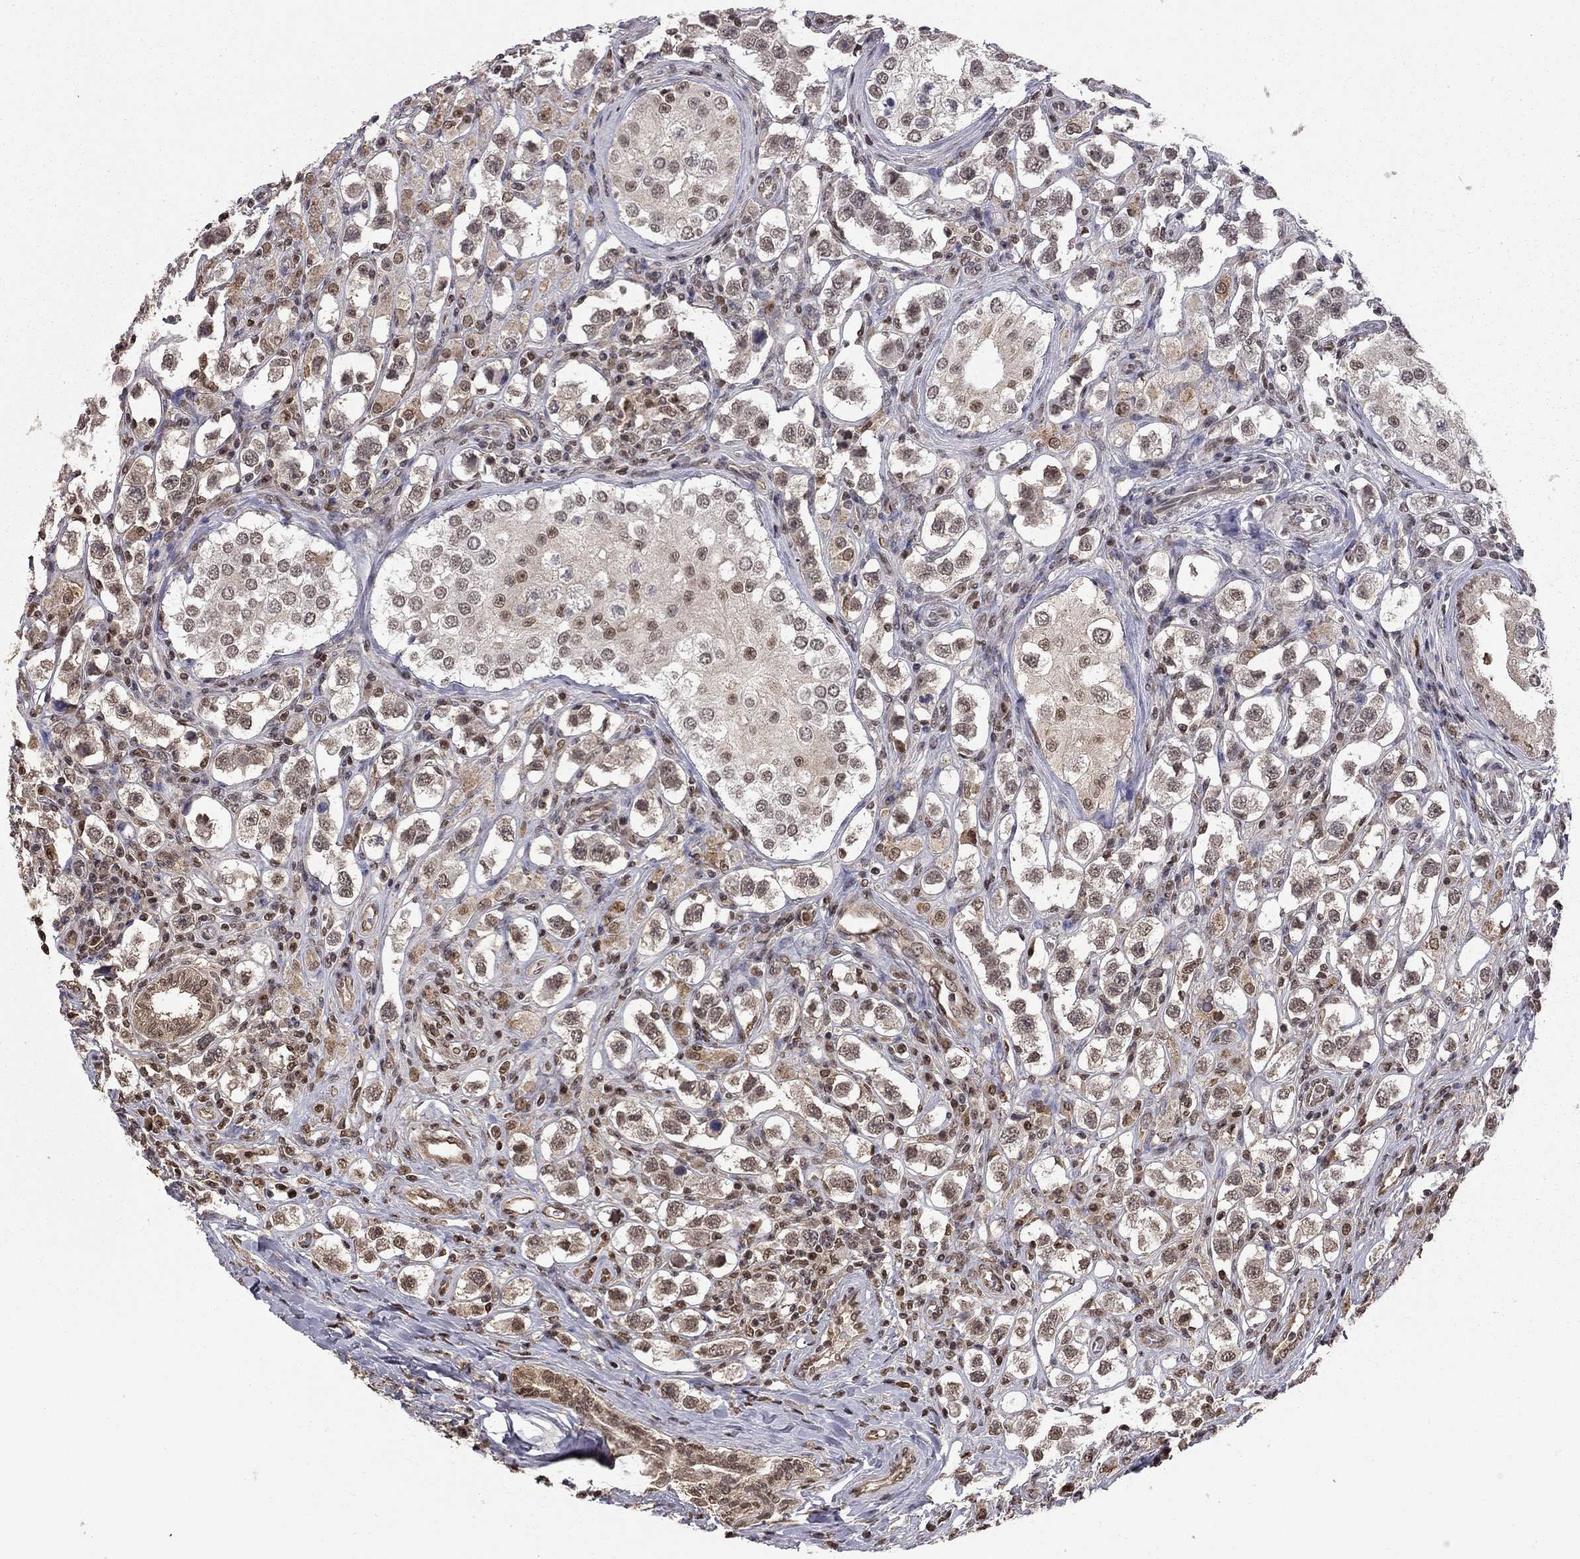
{"staining": {"intensity": "weak", "quantity": "<25%", "location": "cytoplasmic/membranous,nuclear"}, "tissue": "testis cancer", "cell_type": "Tumor cells", "image_type": "cancer", "snomed": [{"axis": "morphology", "description": "Seminoma, NOS"}, {"axis": "topography", "description": "Testis"}], "caption": "A histopathology image of human testis cancer is negative for staining in tumor cells.", "gene": "RFWD3", "patient": {"sex": "male", "age": 37}}